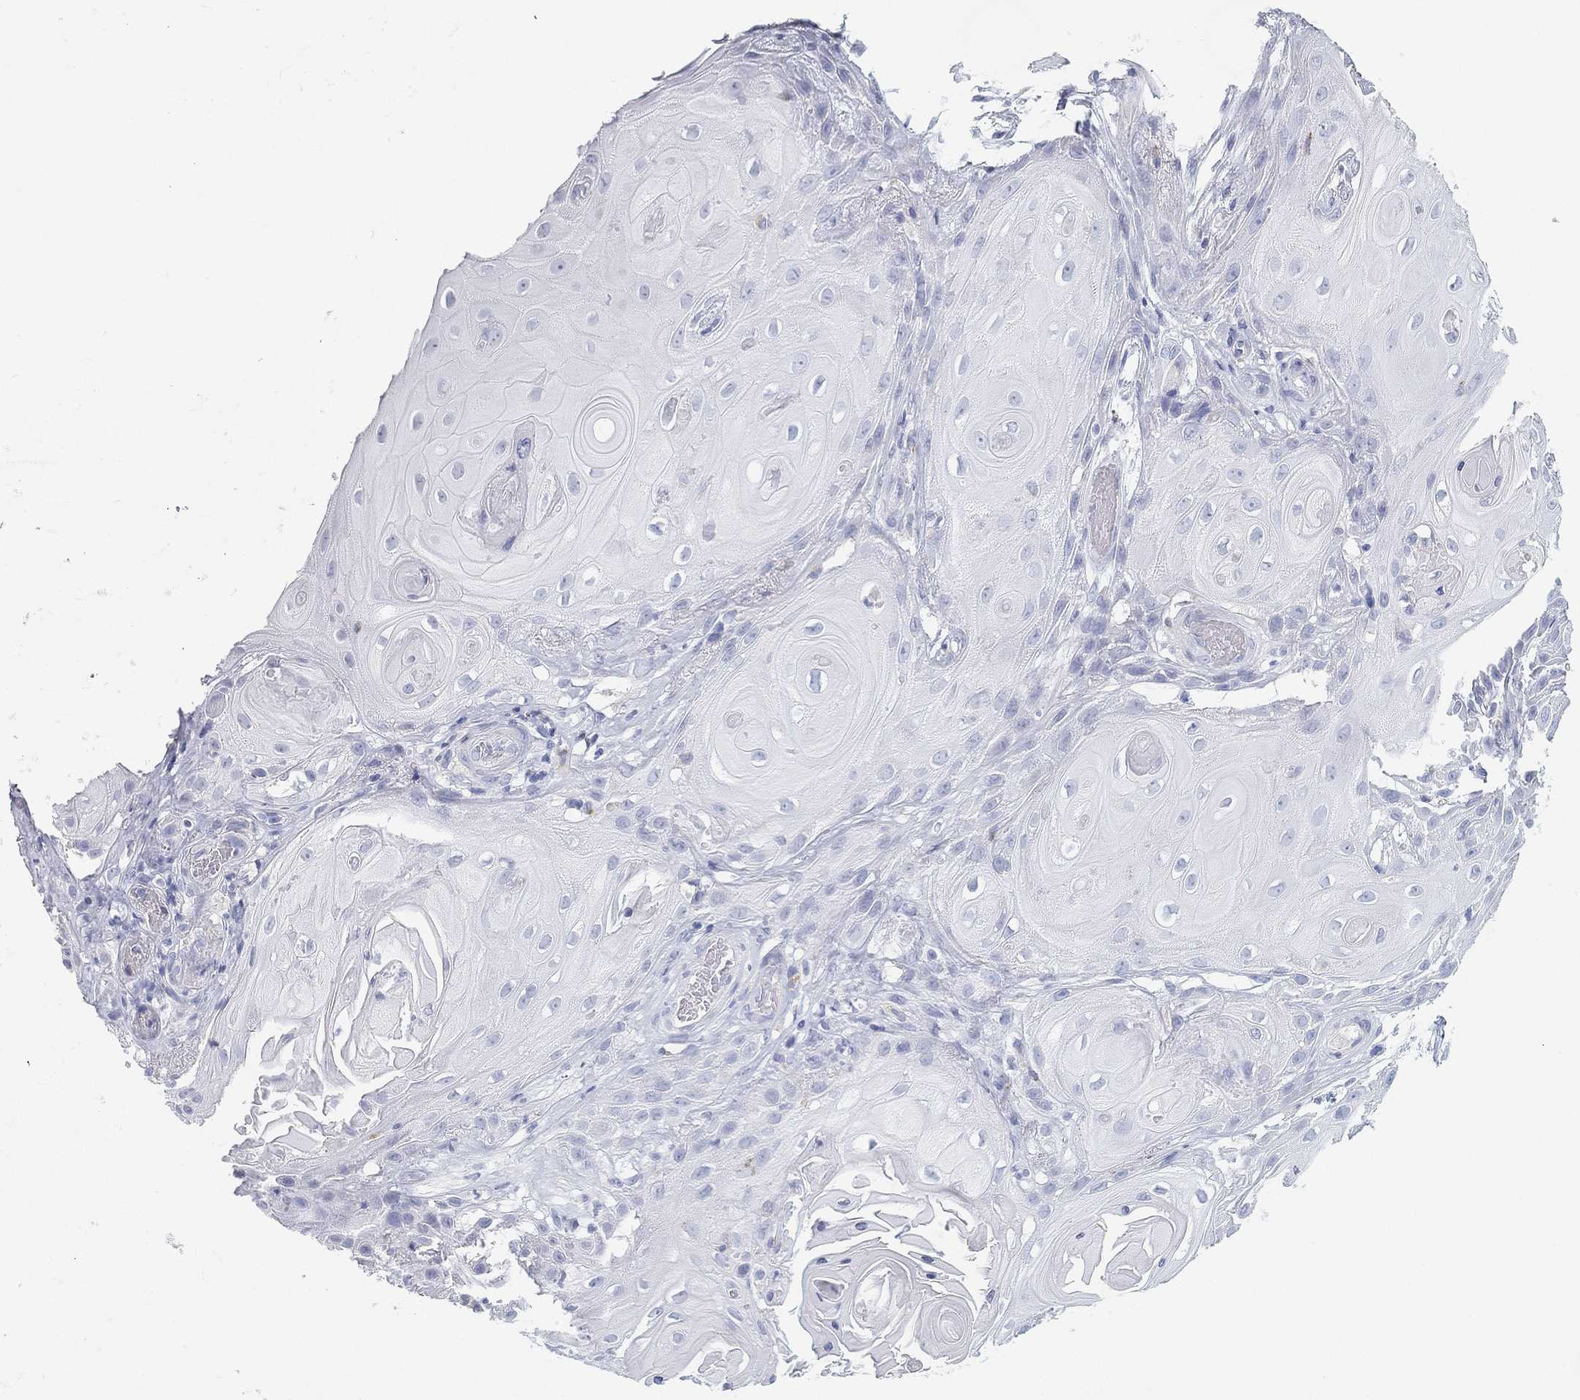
{"staining": {"intensity": "negative", "quantity": "none", "location": "none"}, "tissue": "skin cancer", "cell_type": "Tumor cells", "image_type": "cancer", "snomed": [{"axis": "morphology", "description": "Squamous cell carcinoma, NOS"}, {"axis": "topography", "description": "Skin"}], "caption": "There is no significant staining in tumor cells of skin cancer (squamous cell carcinoma).", "gene": "GPR61", "patient": {"sex": "male", "age": 62}}